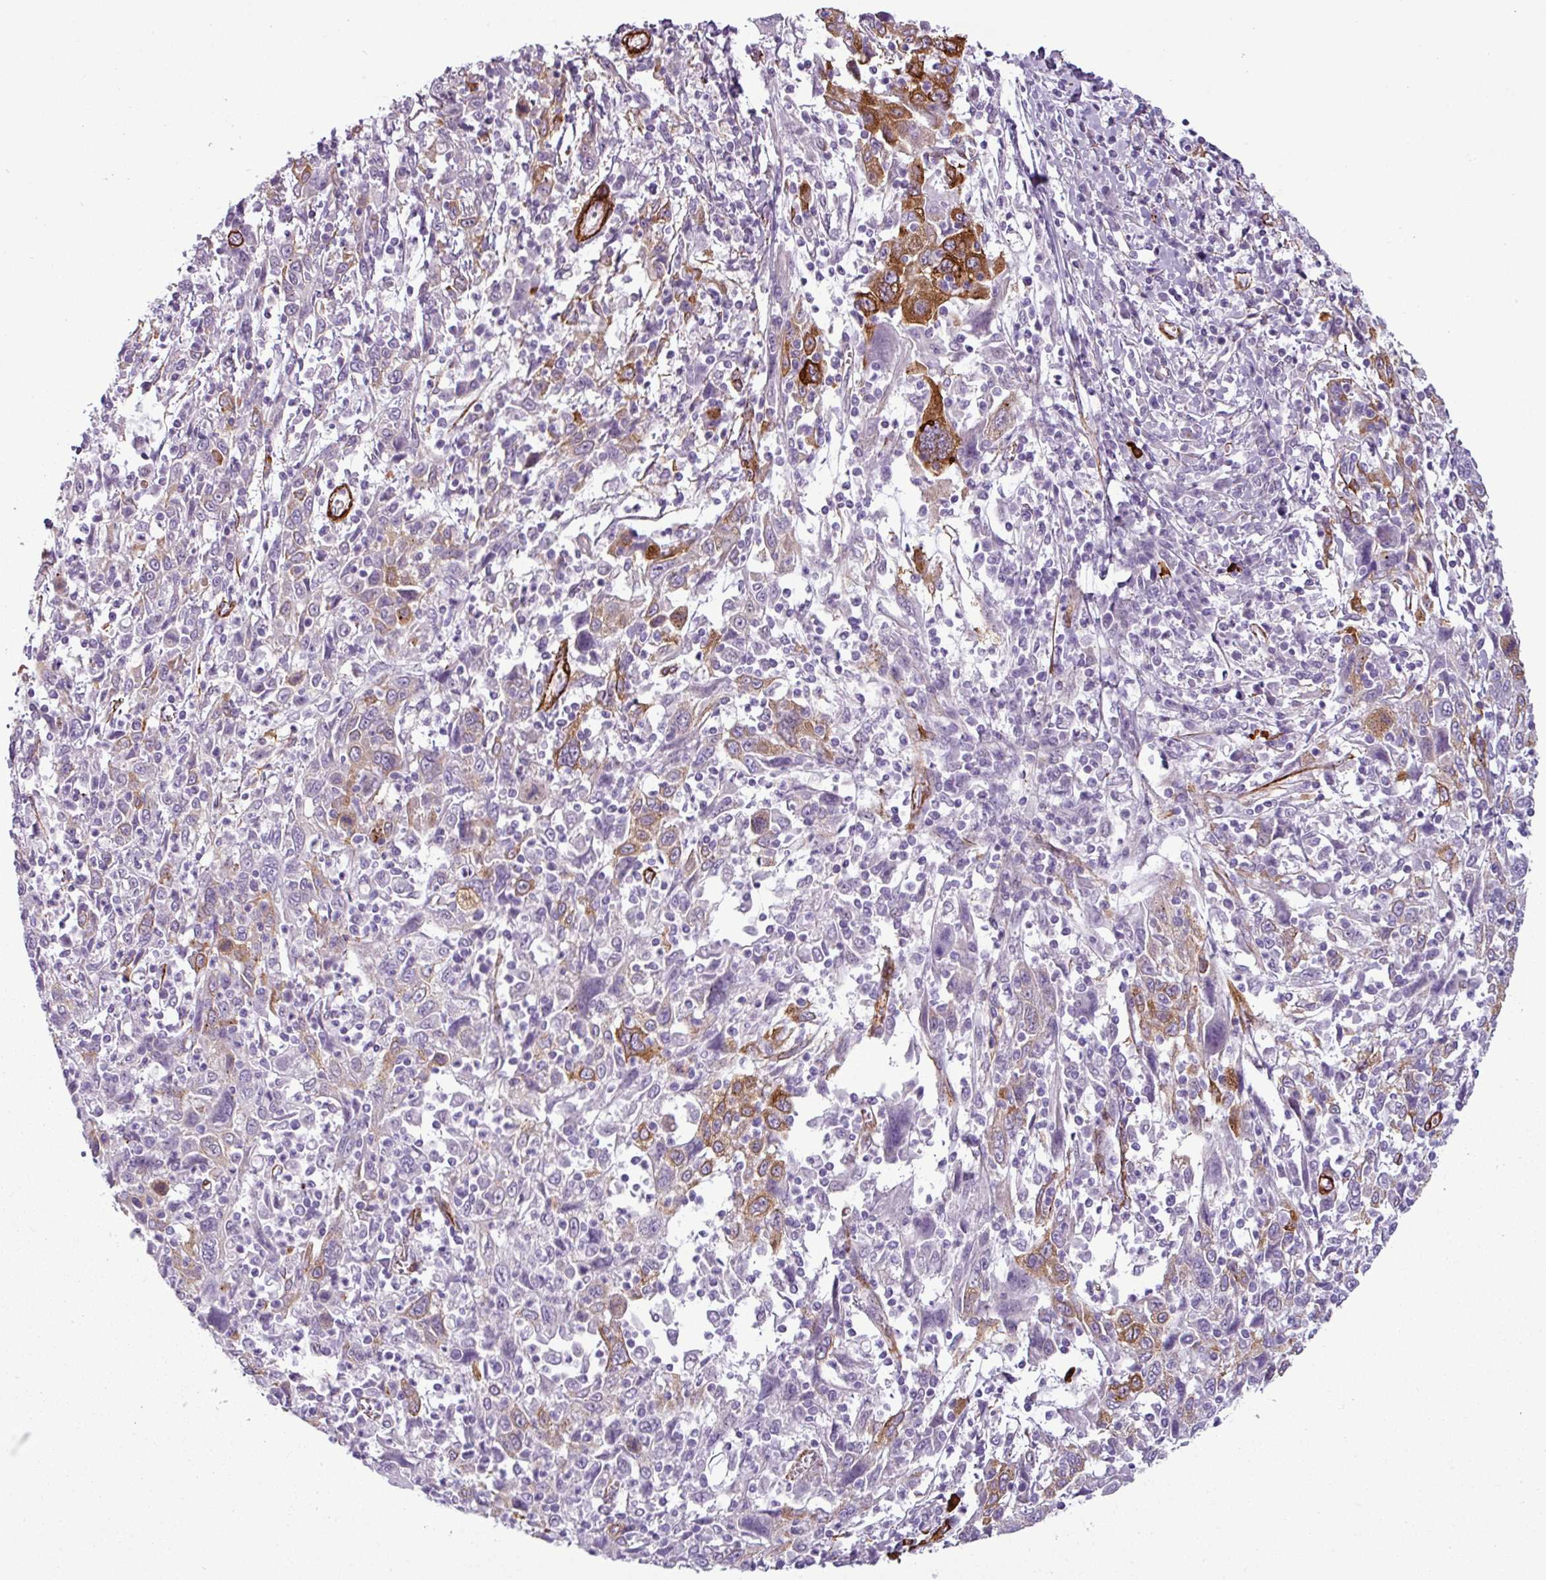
{"staining": {"intensity": "moderate", "quantity": "25%-75%", "location": "cytoplasmic/membranous,nuclear"}, "tissue": "cervical cancer", "cell_type": "Tumor cells", "image_type": "cancer", "snomed": [{"axis": "morphology", "description": "Squamous cell carcinoma, NOS"}, {"axis": "topography", "description": "Cervix"}], "caption": "High-power microscopy captured an IHC micrograph of cervical cancer, revealing moderate cytoplasmic/membranous and nuclear expression in about 25%-75% of tumor cells.", "gene": "ATP10A", "patient": {"sex": "female", "age": 46}}